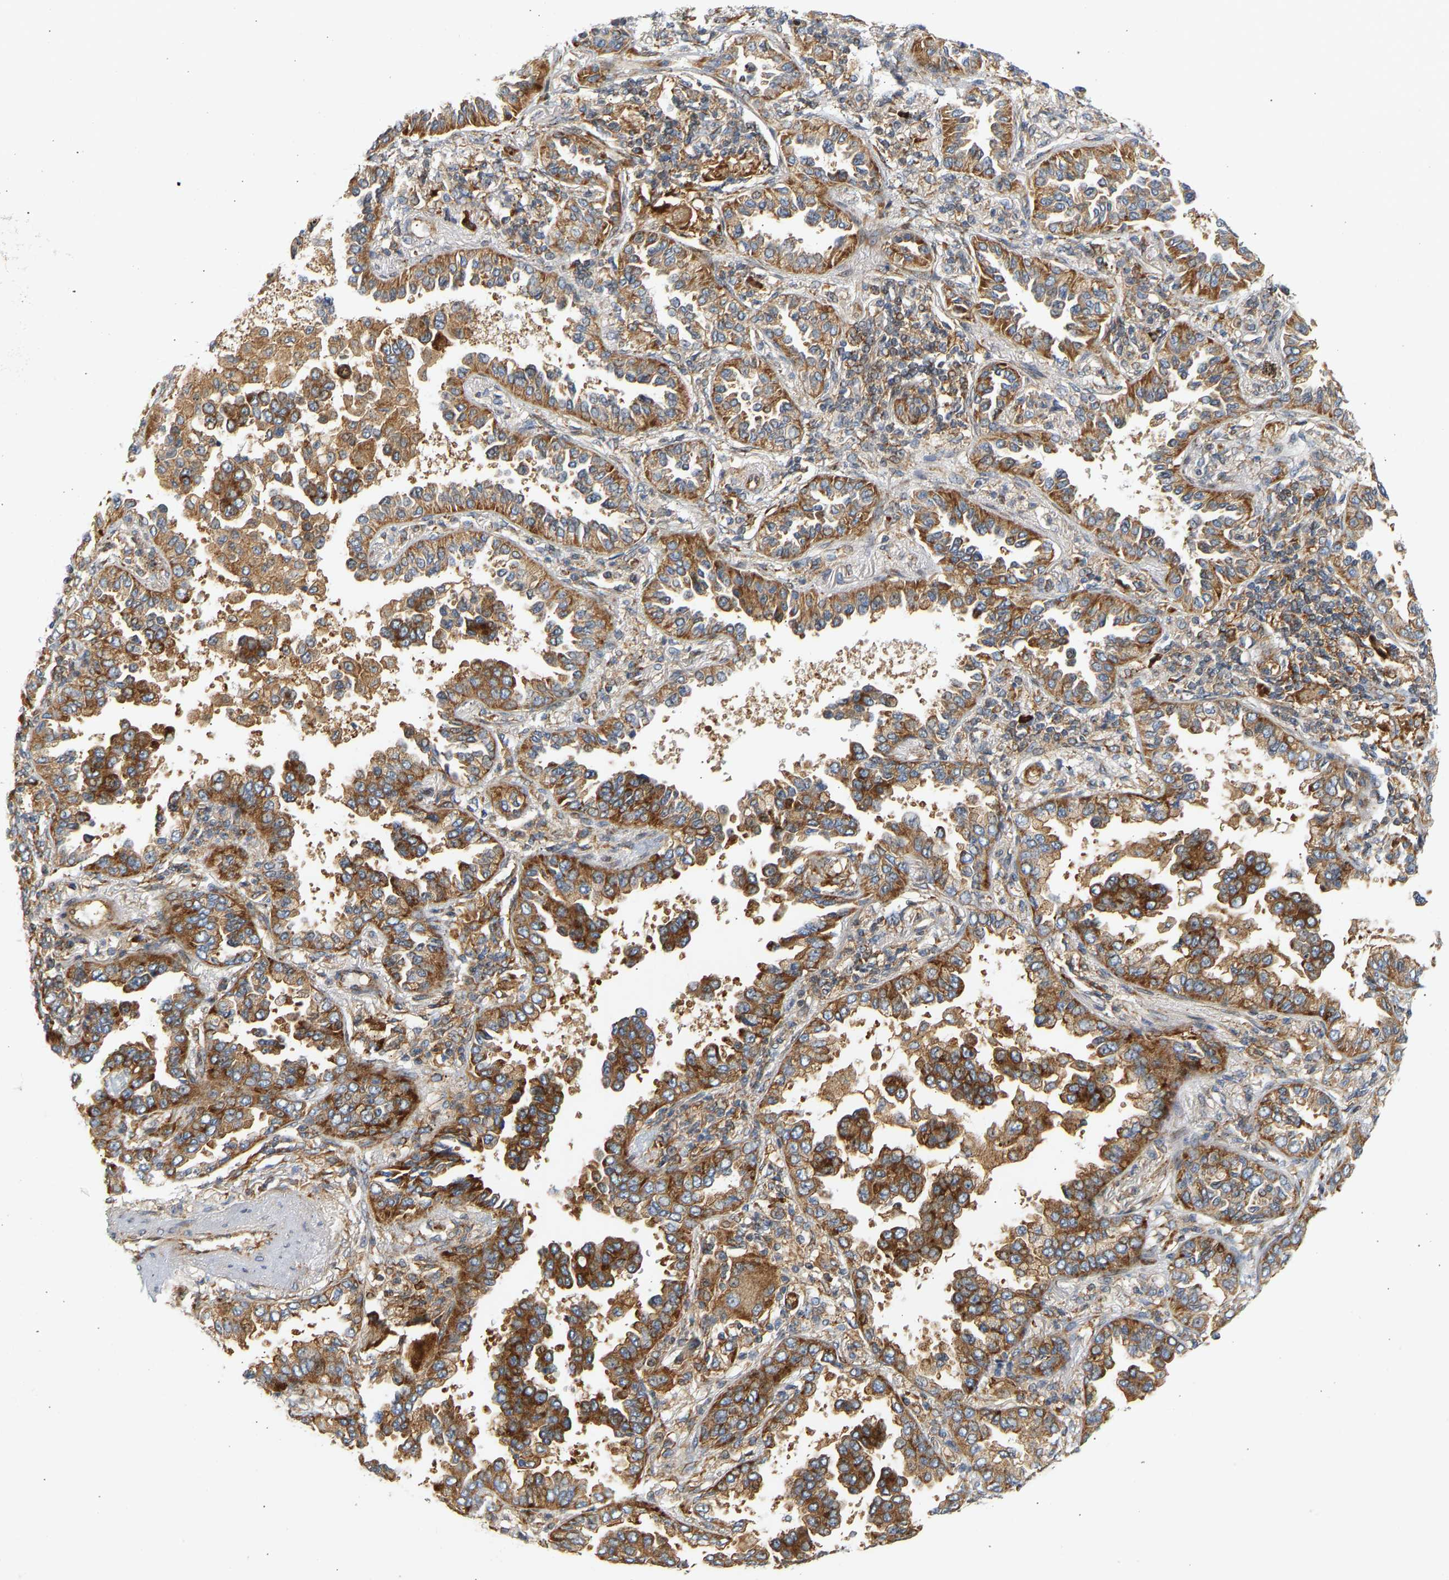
{"staining": {"intensity": "strong", "quantity": ">75%", "location": "cytoplasmic/membranous"}, "tissue": "lung cancer", "cell_type": "Tumor cells", "image_type": "cancer", "snomed": [{"axis": "morphology", "description": "Normal tissue, NOS"}, {"axis": "morphology", "description": "Adenocarcinoma, NOS"}, {"axis": "topography", "description": "Lung"}], "caption": "A high-resolution image shows IHC staining of adenocarcinoma (lung), which exhibits strong cytoplasmic/membranous positivity in about >75% of tumor cells.", "gene": "RPS14", "patient": {"sex": "male", "age": 59}}